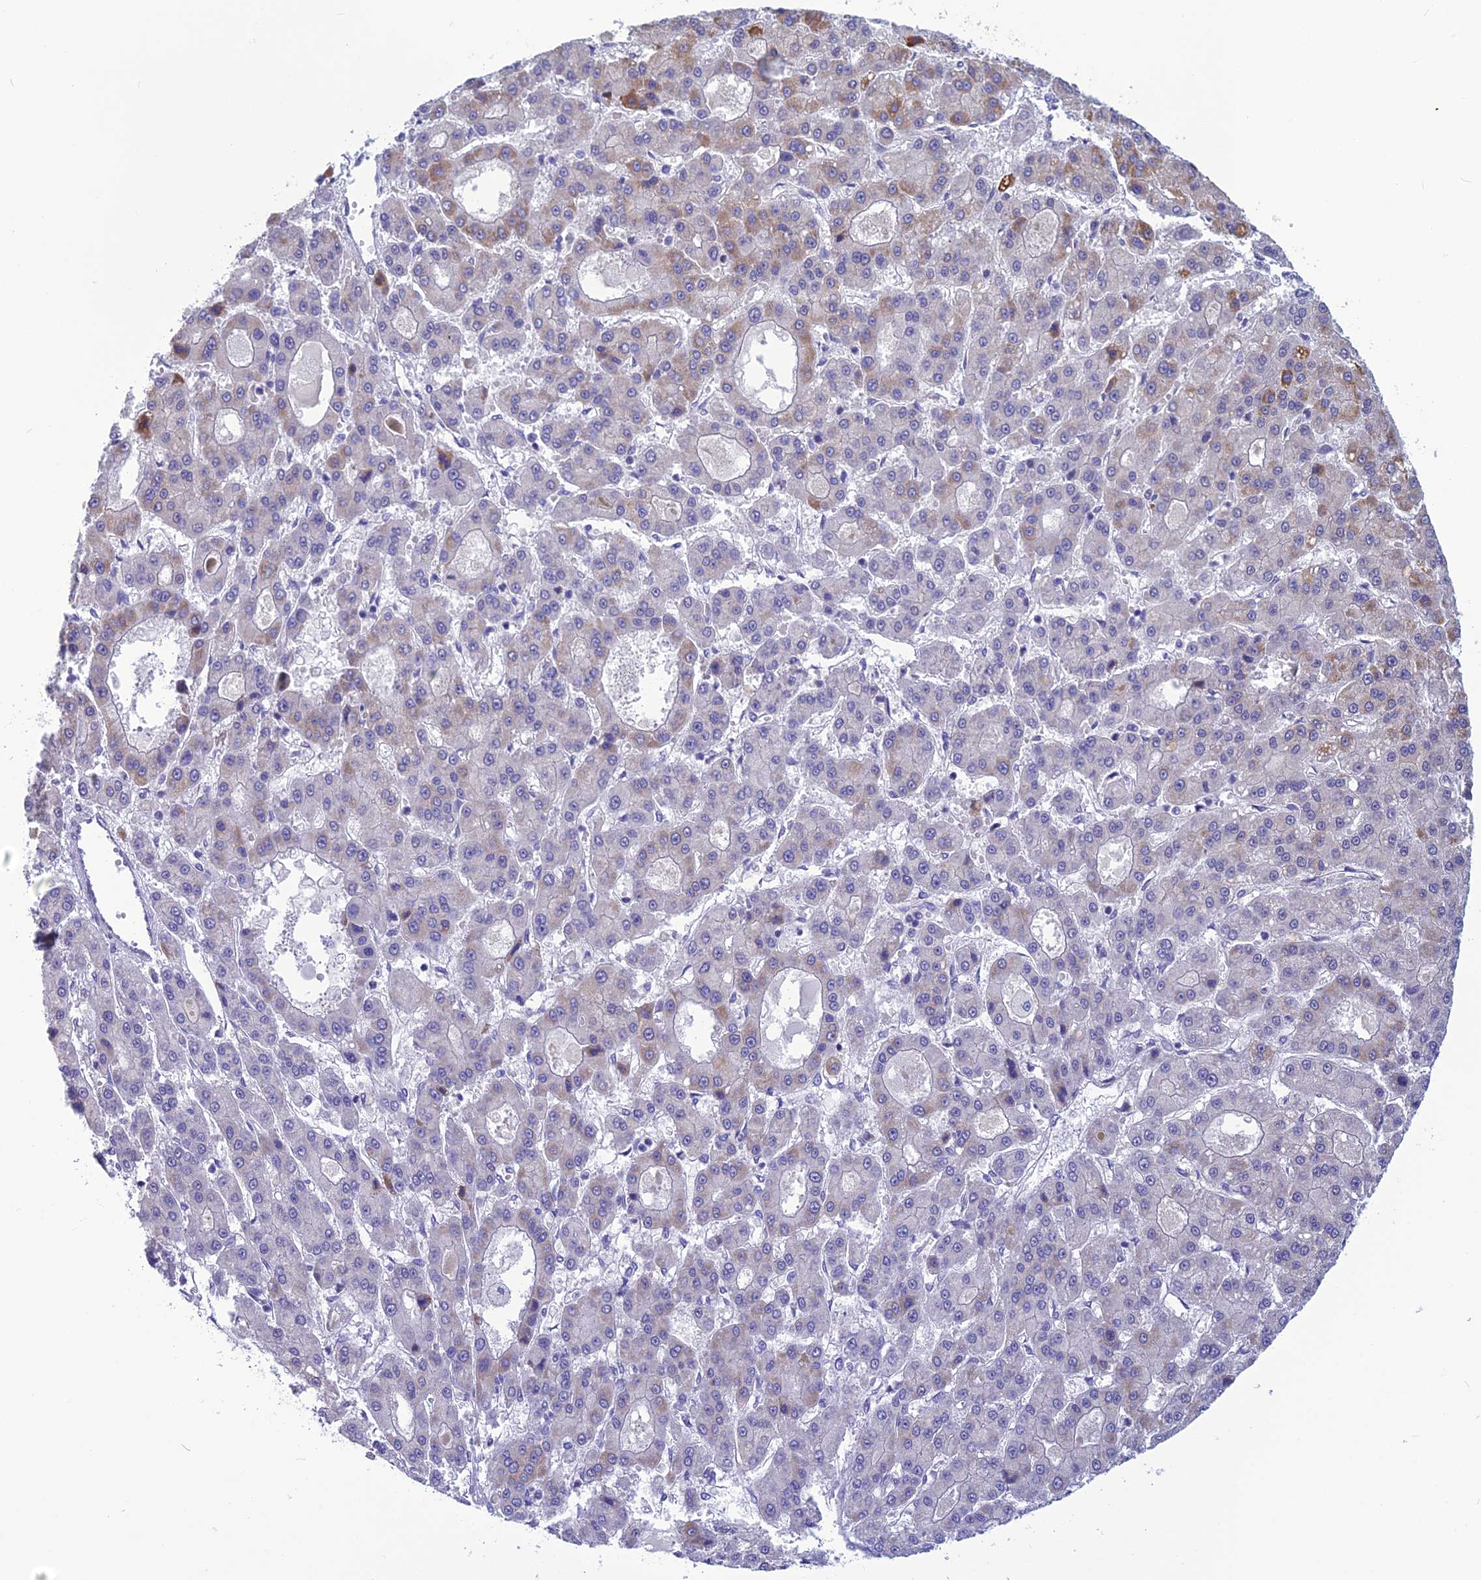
{"staining": {"intensity": "moderate", "quantity": "<25%", "location": "cytoplasmic/membranous"}, "tissue": "liver cancer", "cell_type": "Tumor cells", "image_type": "cancer", "snomed": [{"axis": "morphology", "description": "Carcinoma, Hepatocellular, NOS"}, {"axis": "topography", "description": "Liver"}], "caption": "Immunohistochemistry histopathology image of human liver cancer stained for a protein (brown), which exhibits low levels of moderate cytoplasmic/membranous positivity in about <25% of tumor cells.", "gene": "POMGNT1", "patient": {"sex": "male", "age": 70}}